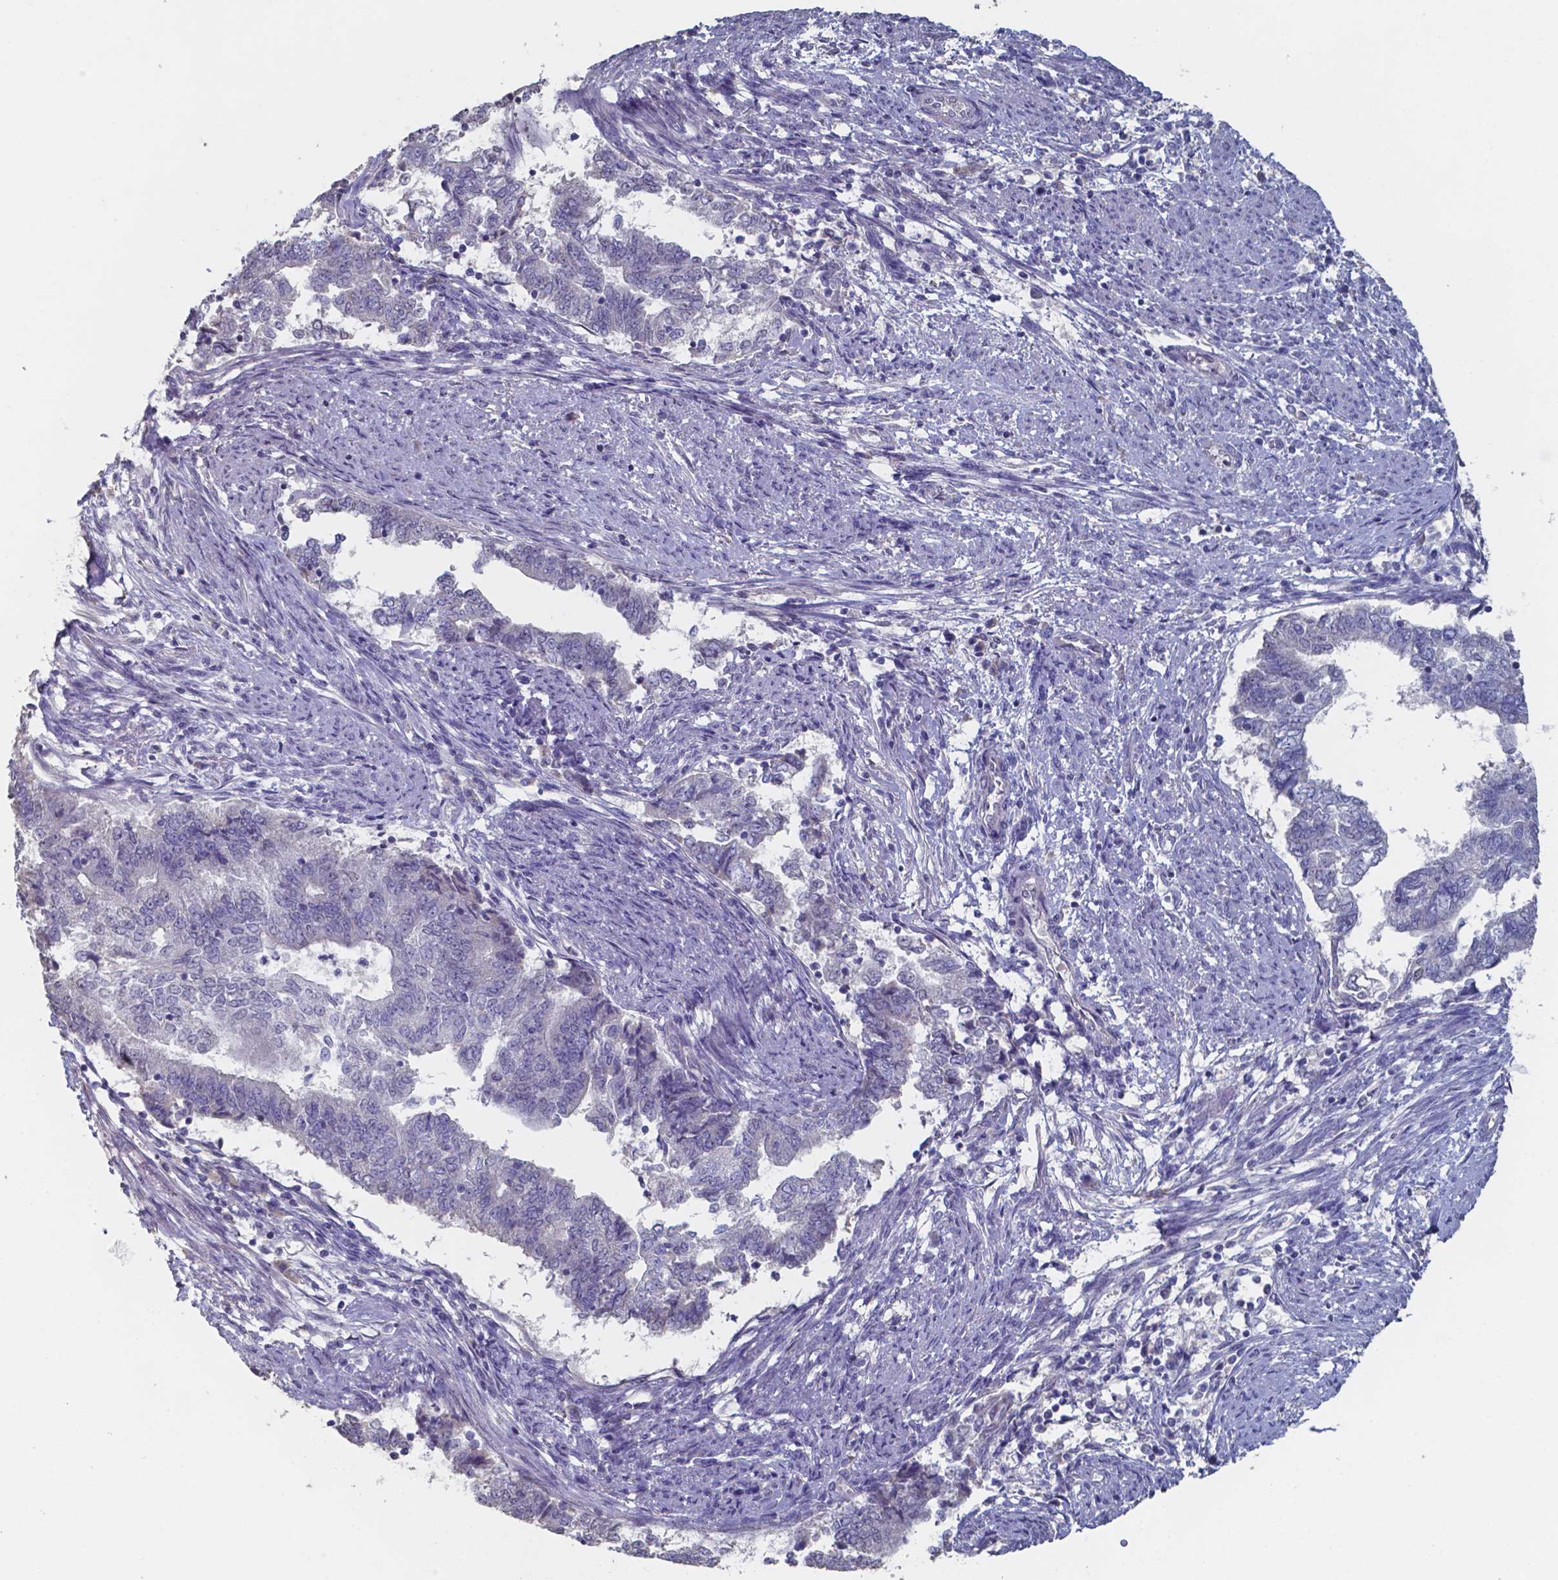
{"staining": {"intensity": "strong", "quantity": "<25%", "location": "nuclear"}, "tissue": "endometrial cancer", "cell_type": "Tumor cells", "image_type": "cancer", "snomed": [{"axis": "morphology", "description": "Adenocarcinoma, NOS"}, {"axis": "topography", "description": "Endometrium"}], "caption": "Protein expression analysis of human endometrial cancer reveals strong nuclear staining in approximately <25% of tumor cells.", "gene": "FOXJ1", "patient": {"sex": "female", "age": 65}}